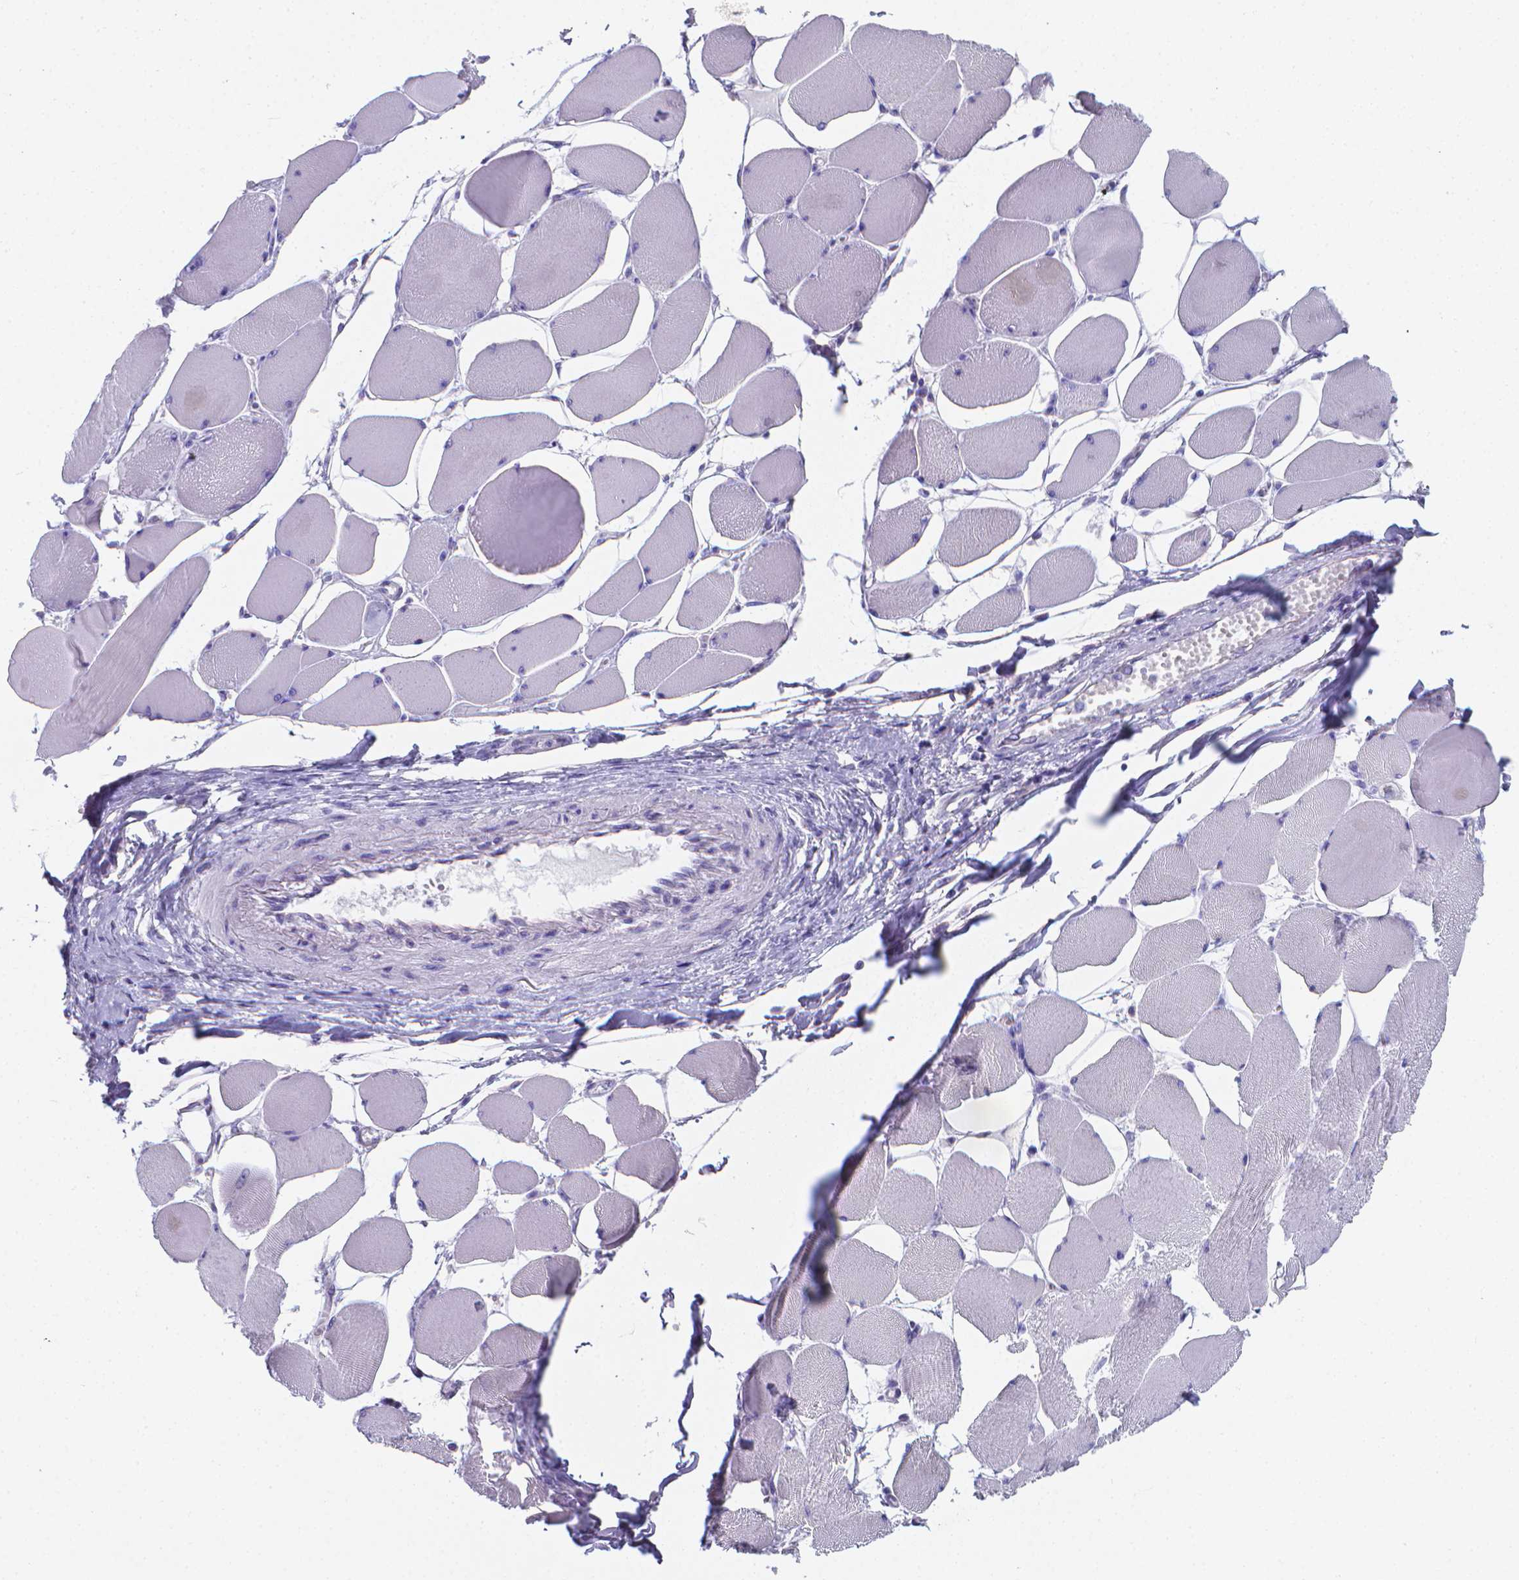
{"staining": {"intensity": "negative", "quantity": "none", "location": "none"}, "tissue": "skeletal muscle", "cell_type": "Myocytes", "image_type": "normal", "snomed": [{"axis": "morphology", "description": "Normal tissue, NOS"}, {"axis": "topography", "description": "Skeletal muscle"}], "caption": "DAB (3,3'-diaminobenzidine) immunohistochemical staining of benign human skeletal muscle displays no significant expression in myocytes.", "gene": "LRRC73", "patient": {"sex": "female", "age": 75}}